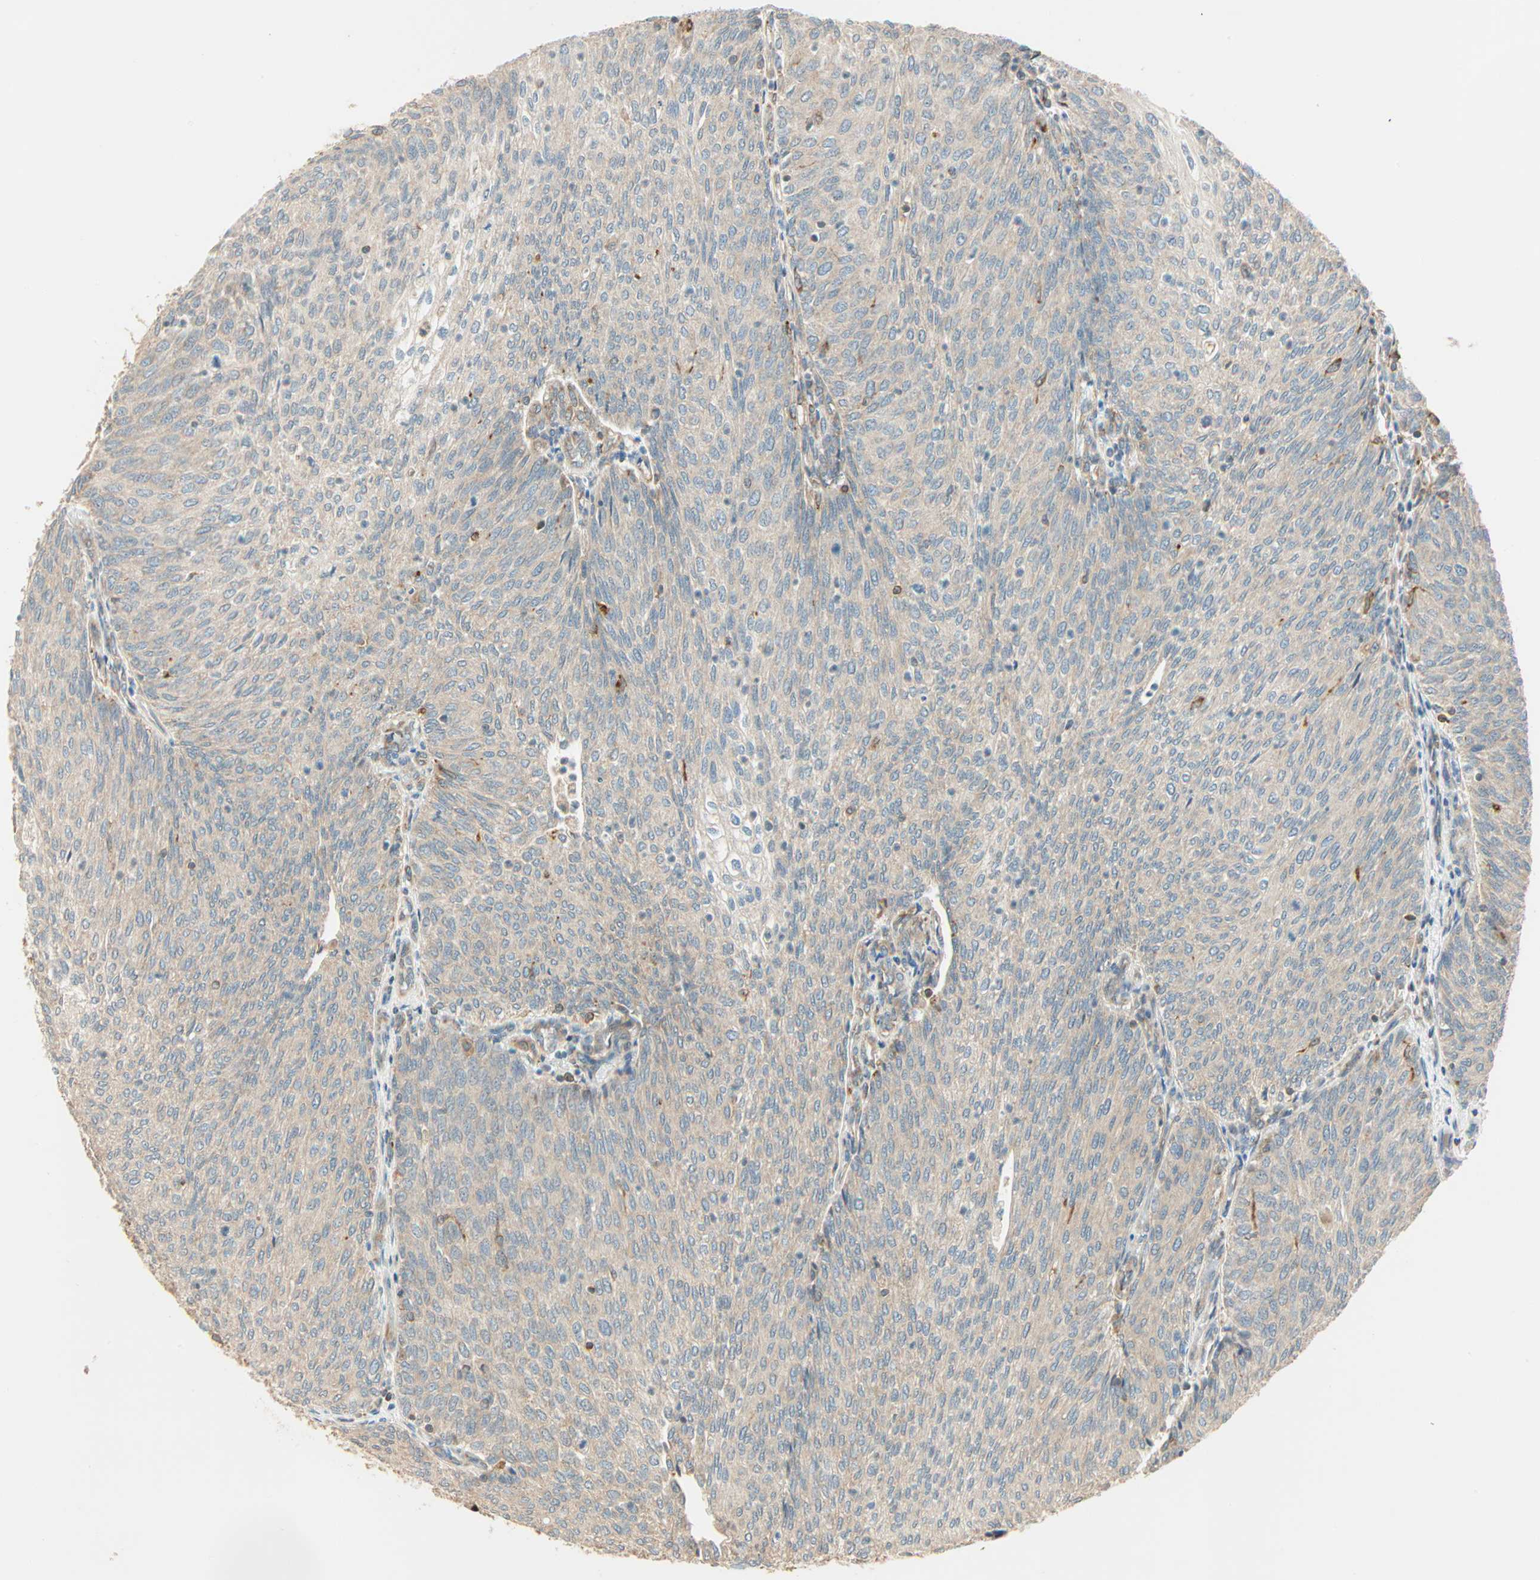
{"staining": {"intensity": "weak", "quantity": ">75%", "location": "cytoplasmic/membranous"}, "tissue": "urothelial cancer", "cell_type": "Tumor cells", "image_type": "cancer", "snomed": [{"axis": "morphology", "description": "Urothelial carcinoma, Low grade"}, {"axis": "topography", "description": "Urinary bladder"}], "caption": "Immunohistochemistry (IHC) (DAB) staining of urothelial carcinoma (low-grade) displays weak cytoplasmic/membranous protein staining in about >75% of tumor cells.", "gene": "PNPLA6", "patient": {"sex": "female", "age": 79}}